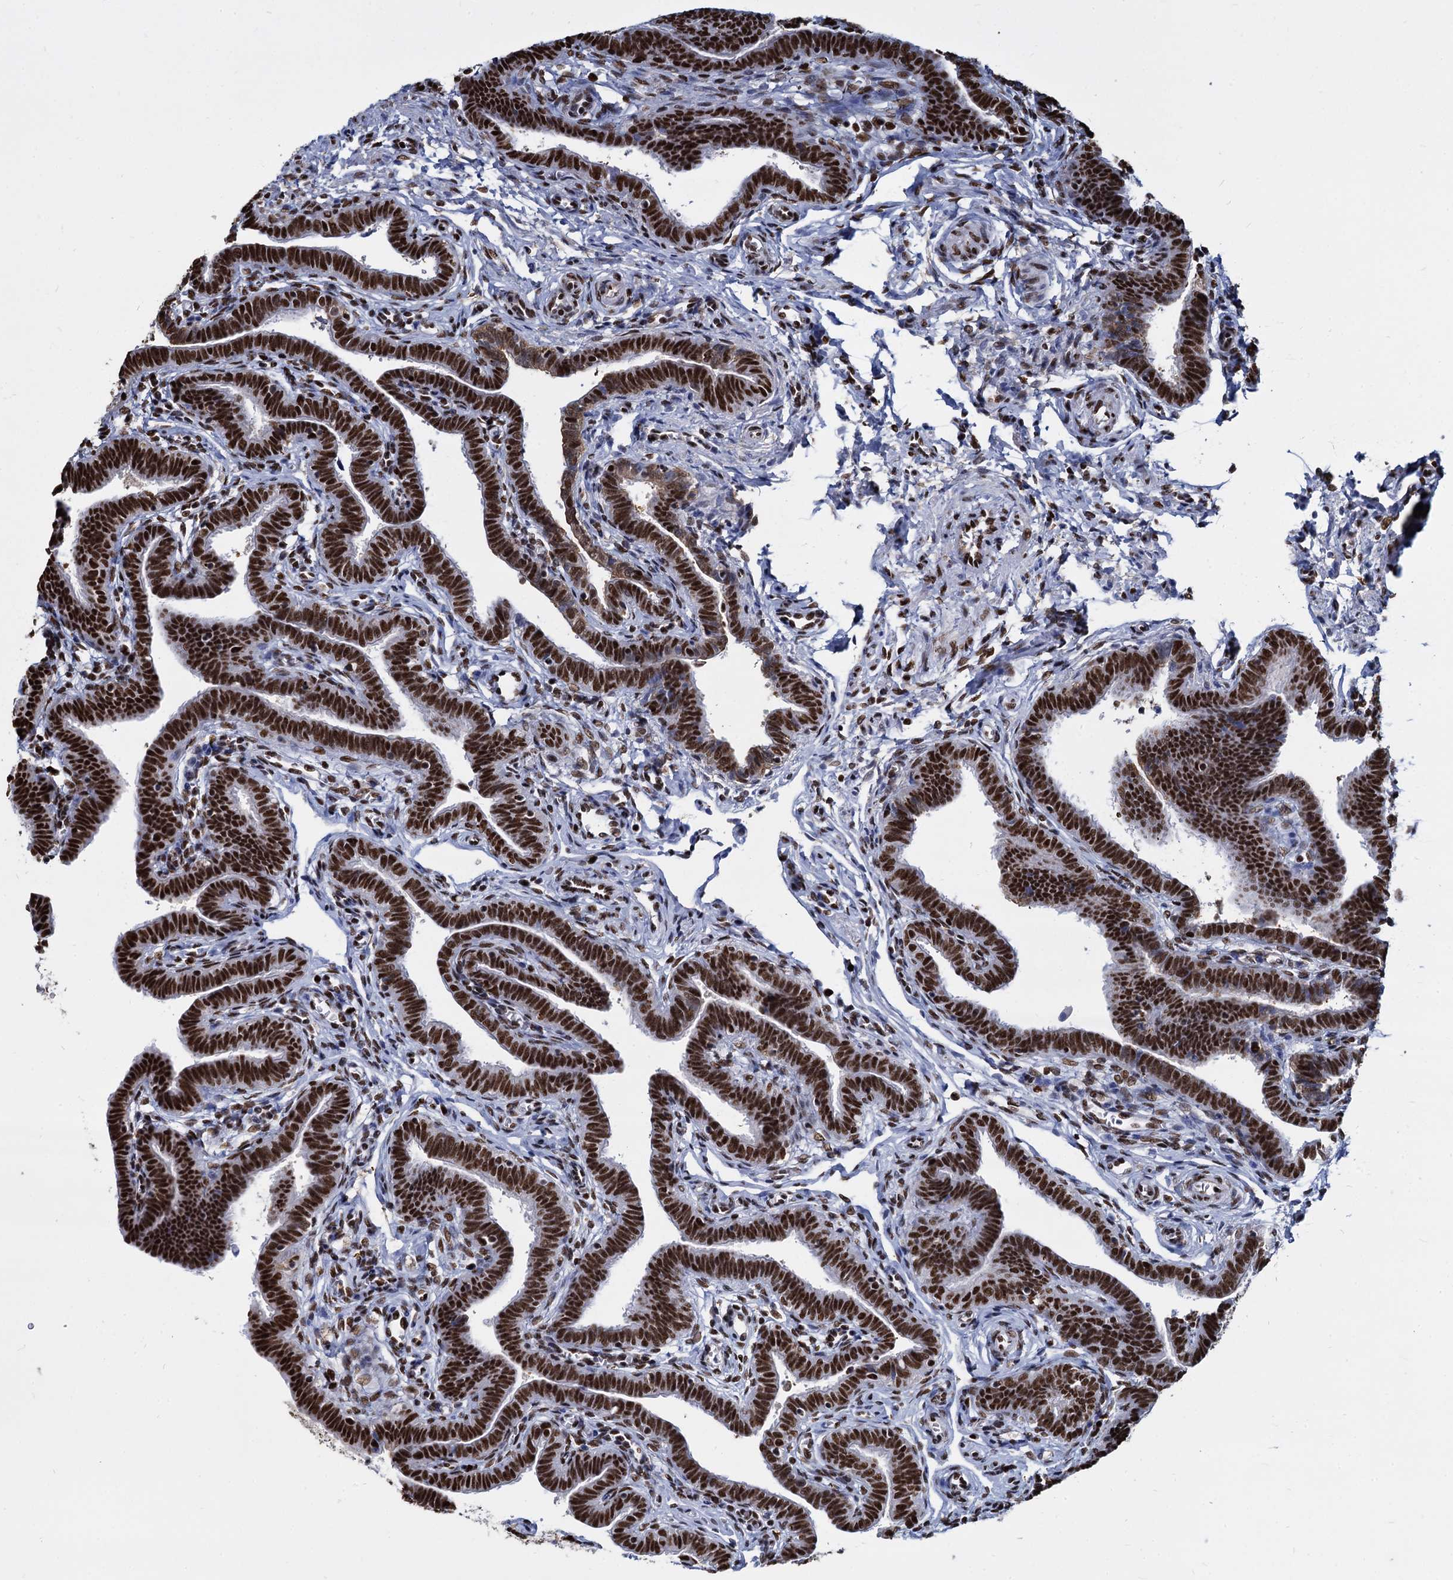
{"staining": {"intensity": "strong", "quantity": ">75%", "location": "nuclear"}, "tissue": "fallopian tube", "cell_type": "Glandular cells", "image_type": "normal", "snomed": [{"axis": "morphology", "description": "Normal tissue, NOS"}, {"axis": "topography", "description": "Fallopian tube"}], "caption": "Fallopian tube stained for a protein demonstrates strong nuclear positivity in glandular cells. The protein is stained brown, and the nuclei are stained in blue (DAB (3,3'-diaminobenzidine) IHC with brightfield microscopy, high magnification).", "gene": "DCPS", "patient": {"sex": "female", "age": 36}}